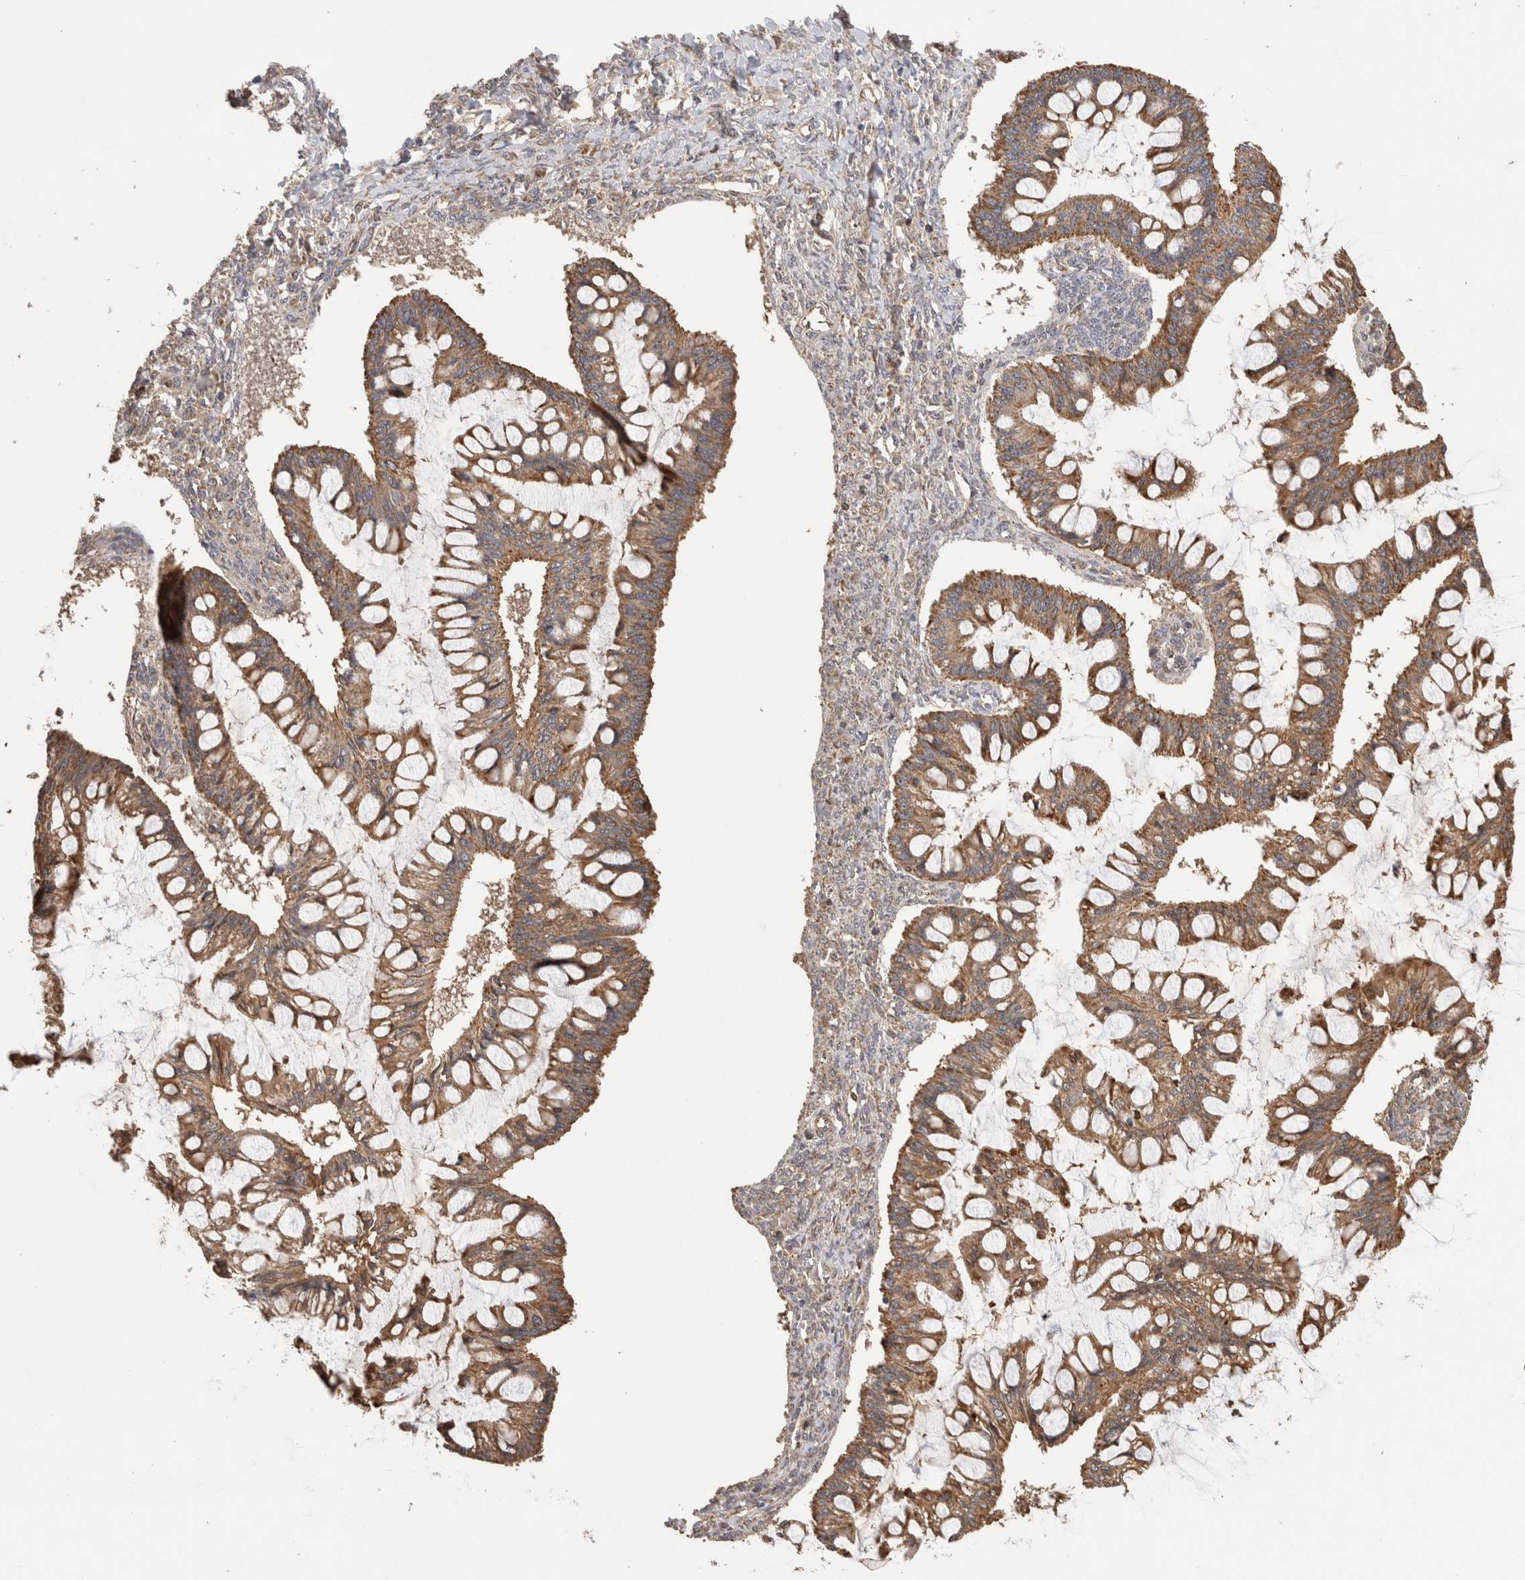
{"staining": {"intensity": "moderate", "quantity": ">75%", "location": "cytoplasmic/membranous"}, "tissue": "ovarian cancer", "cell_type": "Tumor cells", "image_type": "cancer", "snomed": [{"axis": "morphology", "description": "Cystadenocarcinoma, mucinous, NOS"}, {"axis": "topography", "description": "Ovary"}], "caption": "Immunohistochemistry (IHC) photomicrograph of neoplastic tissue: ovarian cancer stained using IHC displays medium levels of moderate protein expression localized specifically in the cytoplasmic/membranous of tumor cells, appearing as a cytoplasmic/membranous brown color.", "gene": "IMMP2L", "patient": {"sex": "female", "age": 73}}